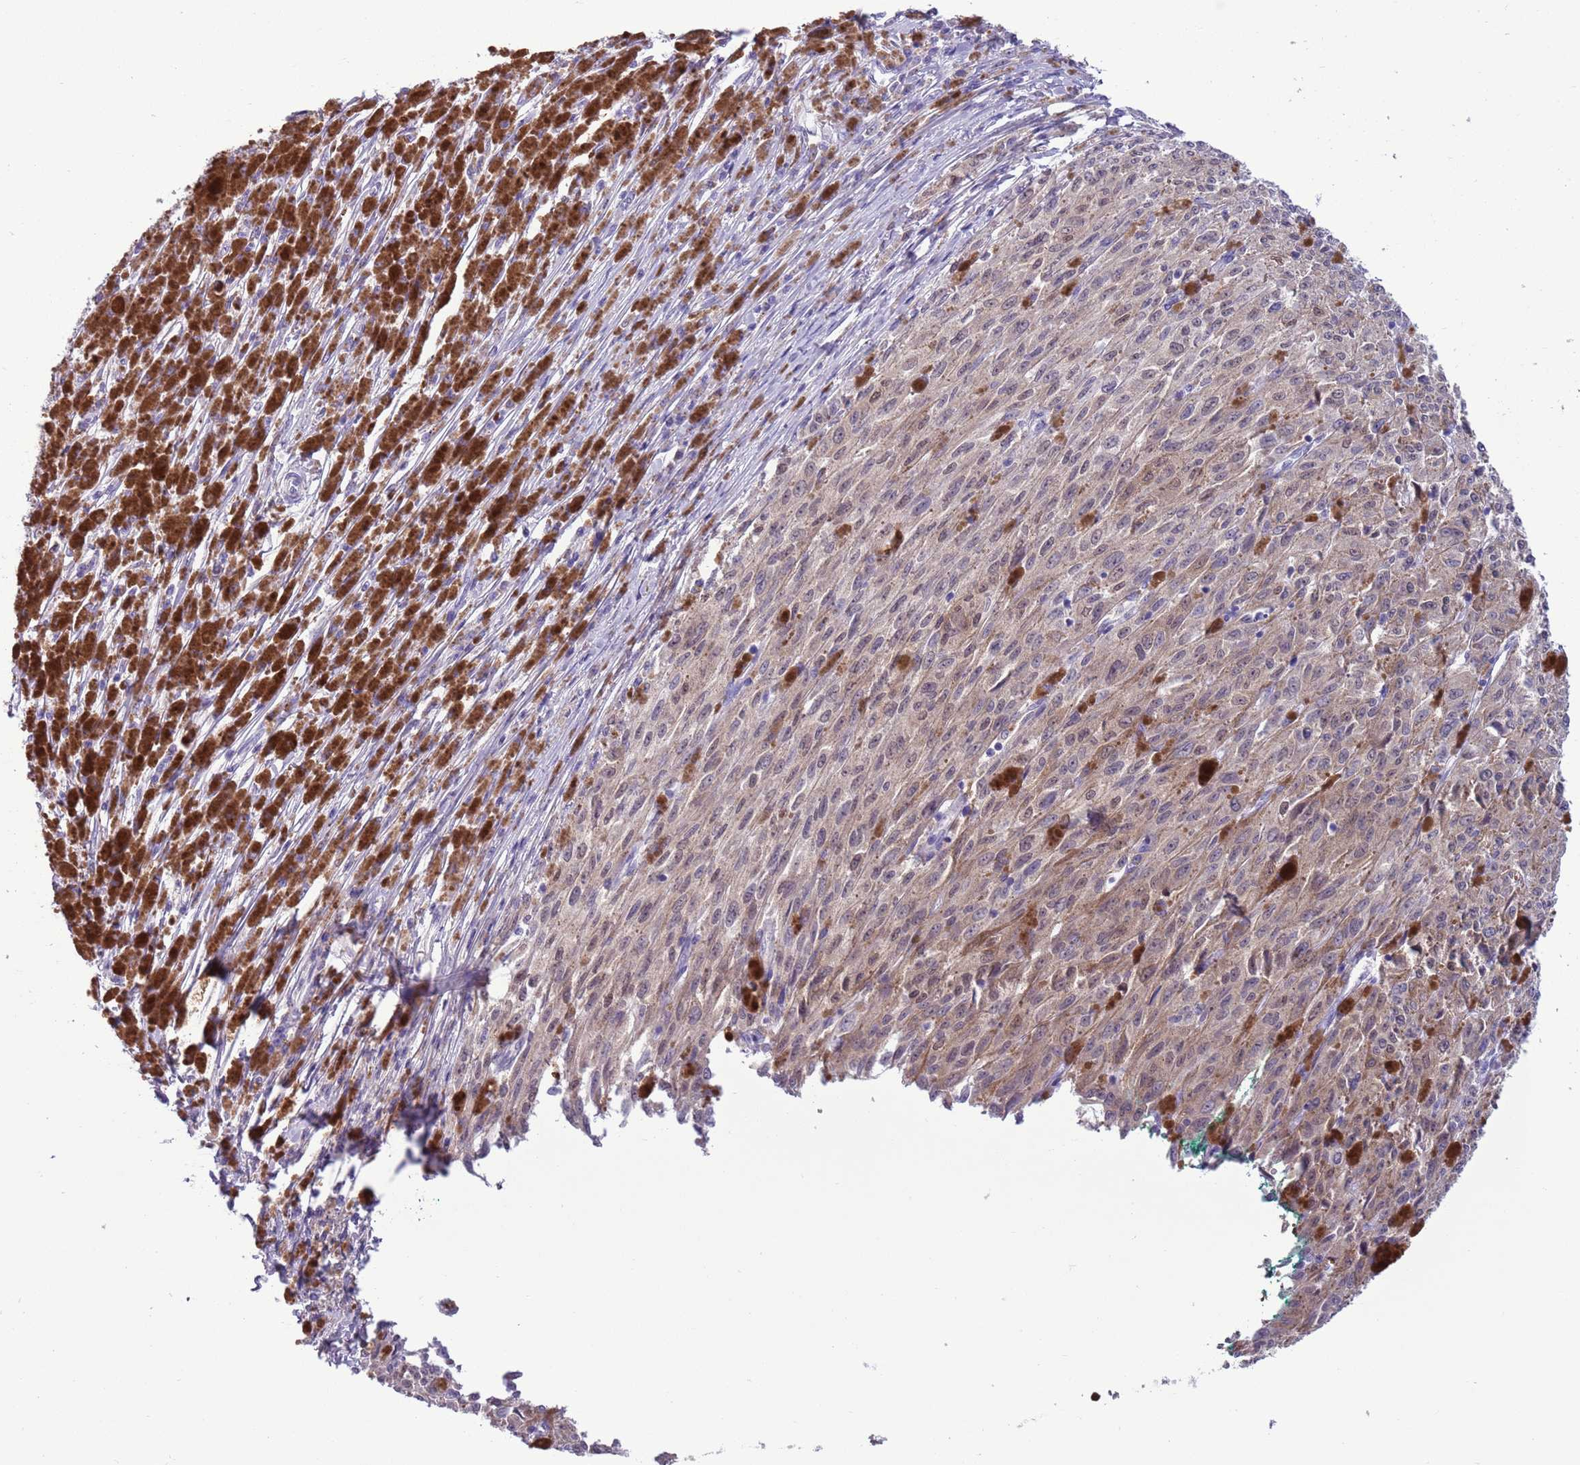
{"staining": {"intensity": "weak", "quantity": "25%-75%", "location": "cytoplasmic/membranous"}, "tissue": "melanoma", "cell_type": "Tumor cells", "image_type": "cancer", "snomed": [{"axis": "morphology", "description": "Malignant melanoma, NOS"}, {"axis": "topography", "description": "Skin"}], "caption": "The immunohistochemical stain shows weak cytoplasmic/membranous staining in tumor cells of malignant melanoma tissue. The staining was performed using DAB (3,3'-diaminobenzidine), with brown indicating positive protein expression. Nuclei are stained blue with hematoxylin.", "gene": "PFKFB2", "patient": {"sex": "female", "age": 52}}